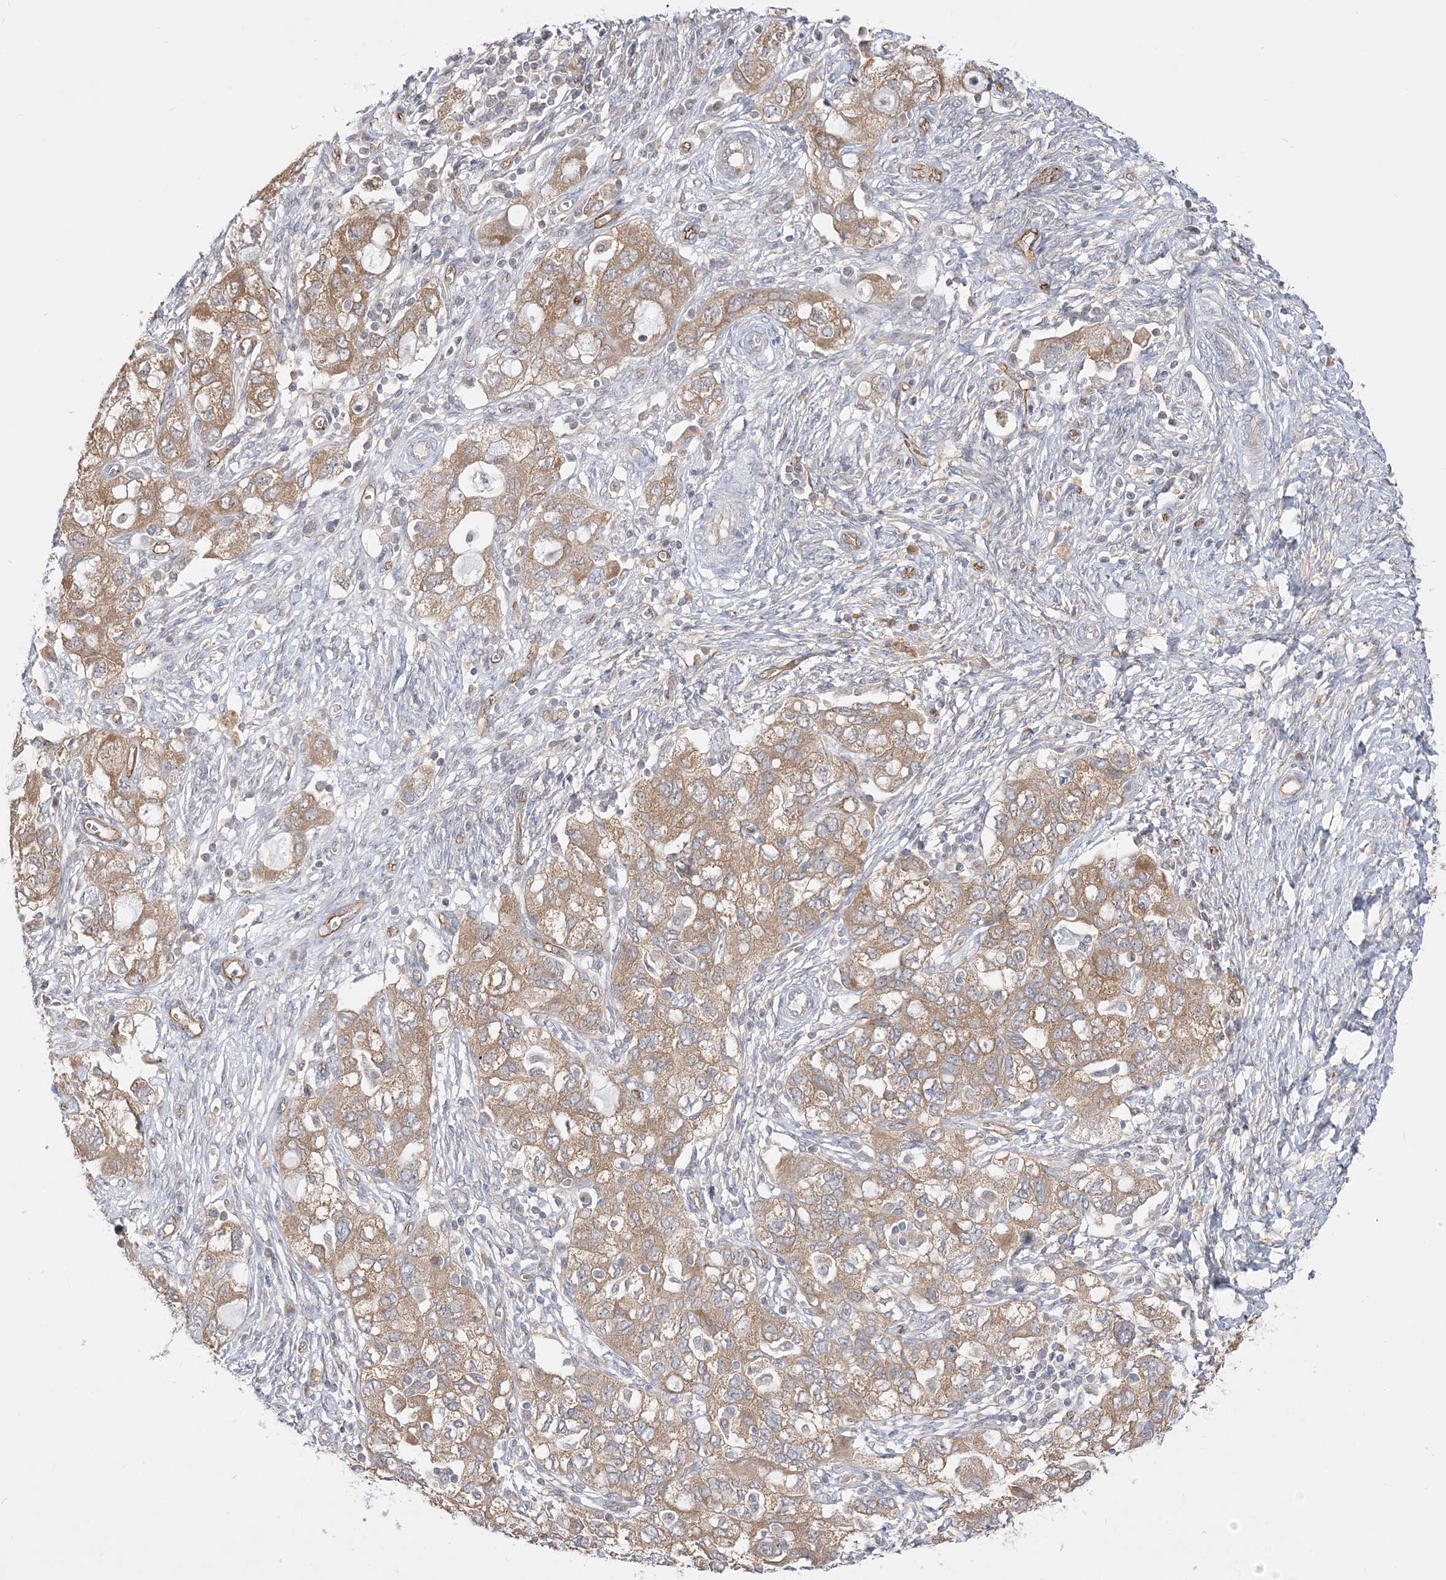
{"staining": {"intensity": "moderate", "quantity": ">75%", "location": "cytoplasmic/membranous"}, "tissue": "ovarian cancer", "cell_type": "Tumor cells", "image_type": "cancer", "snomed": [{"axis": "morphology", "description": "Carcinoma, NOS"}, {"axis": "morphology", "description": "Cystadenocarcinoma, serous, NOS"}, {"axis": "topography", "description": "Ovary"}], "caption": "Immunohistochemical staining of ovarian cancer displays medium levels of moderate cytoplasmic/membranous positivity in approximately >75% of tumor cells. (Brightfield microscopy of DAB IHC at high magnification).", "gene": "FARSB", "patient": {"sex": "female", "age": 69}}